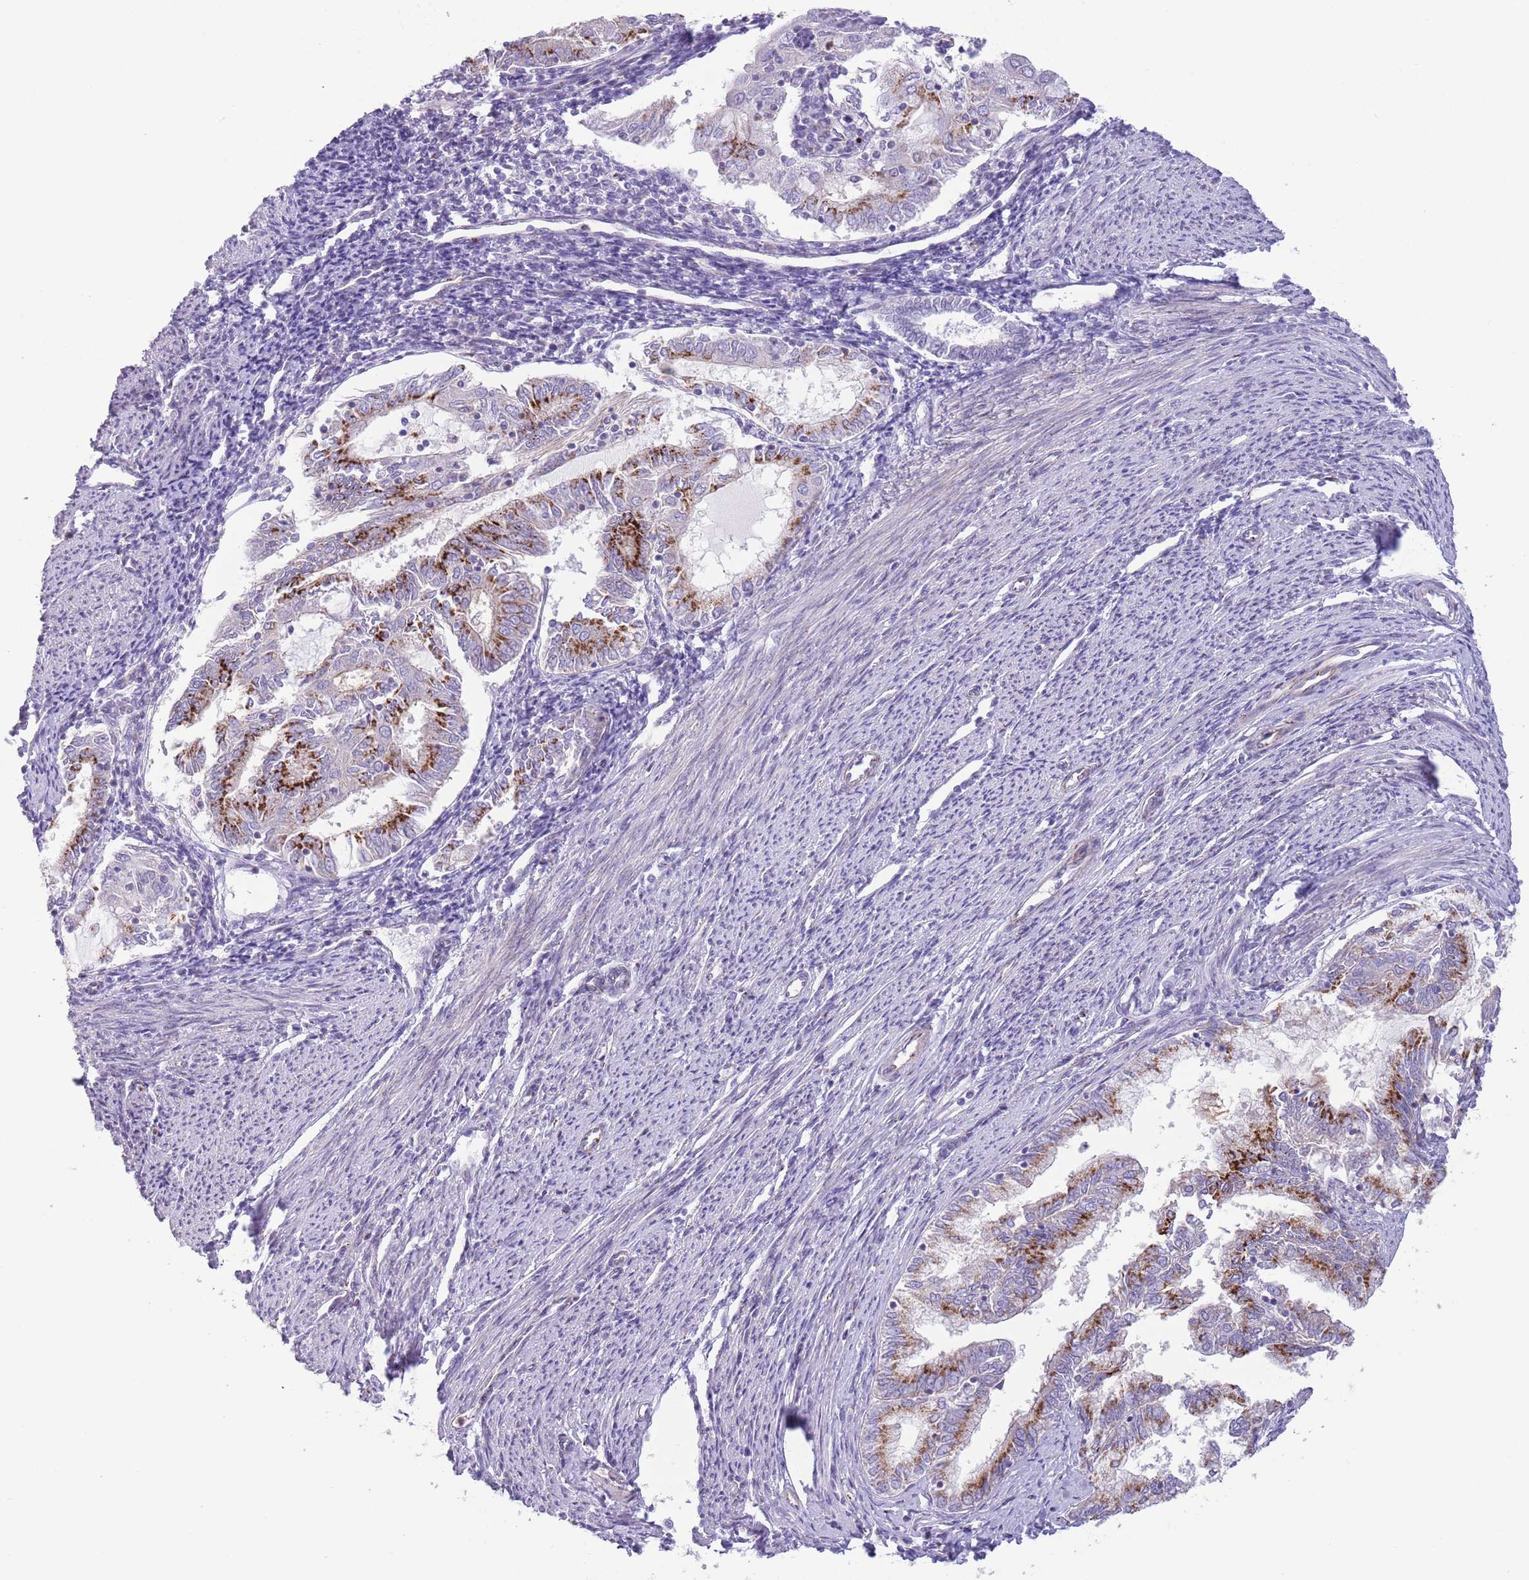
{"staining": {"intensity": "strong", "quantity": "25%-75%", "location": "cytoplasmic/membranous"}, "tissue": "endometrial cancer", "cell_type": "Tumor cells", "image_type": "cancer", "snomed": [{"axis": "morphology", "description": "Adenocarcinoma, NOS"}, {"axis": "topography", "description": "Endometrium"}], "caption": "Human endometrial cancer stained with a brown dye exhibits strong cytoplasmic/membranous positive staining in approximately 25%-75% of tumor cells.", "gene": "C20orf96", "patient": {"sex": "female", "age": 79}}